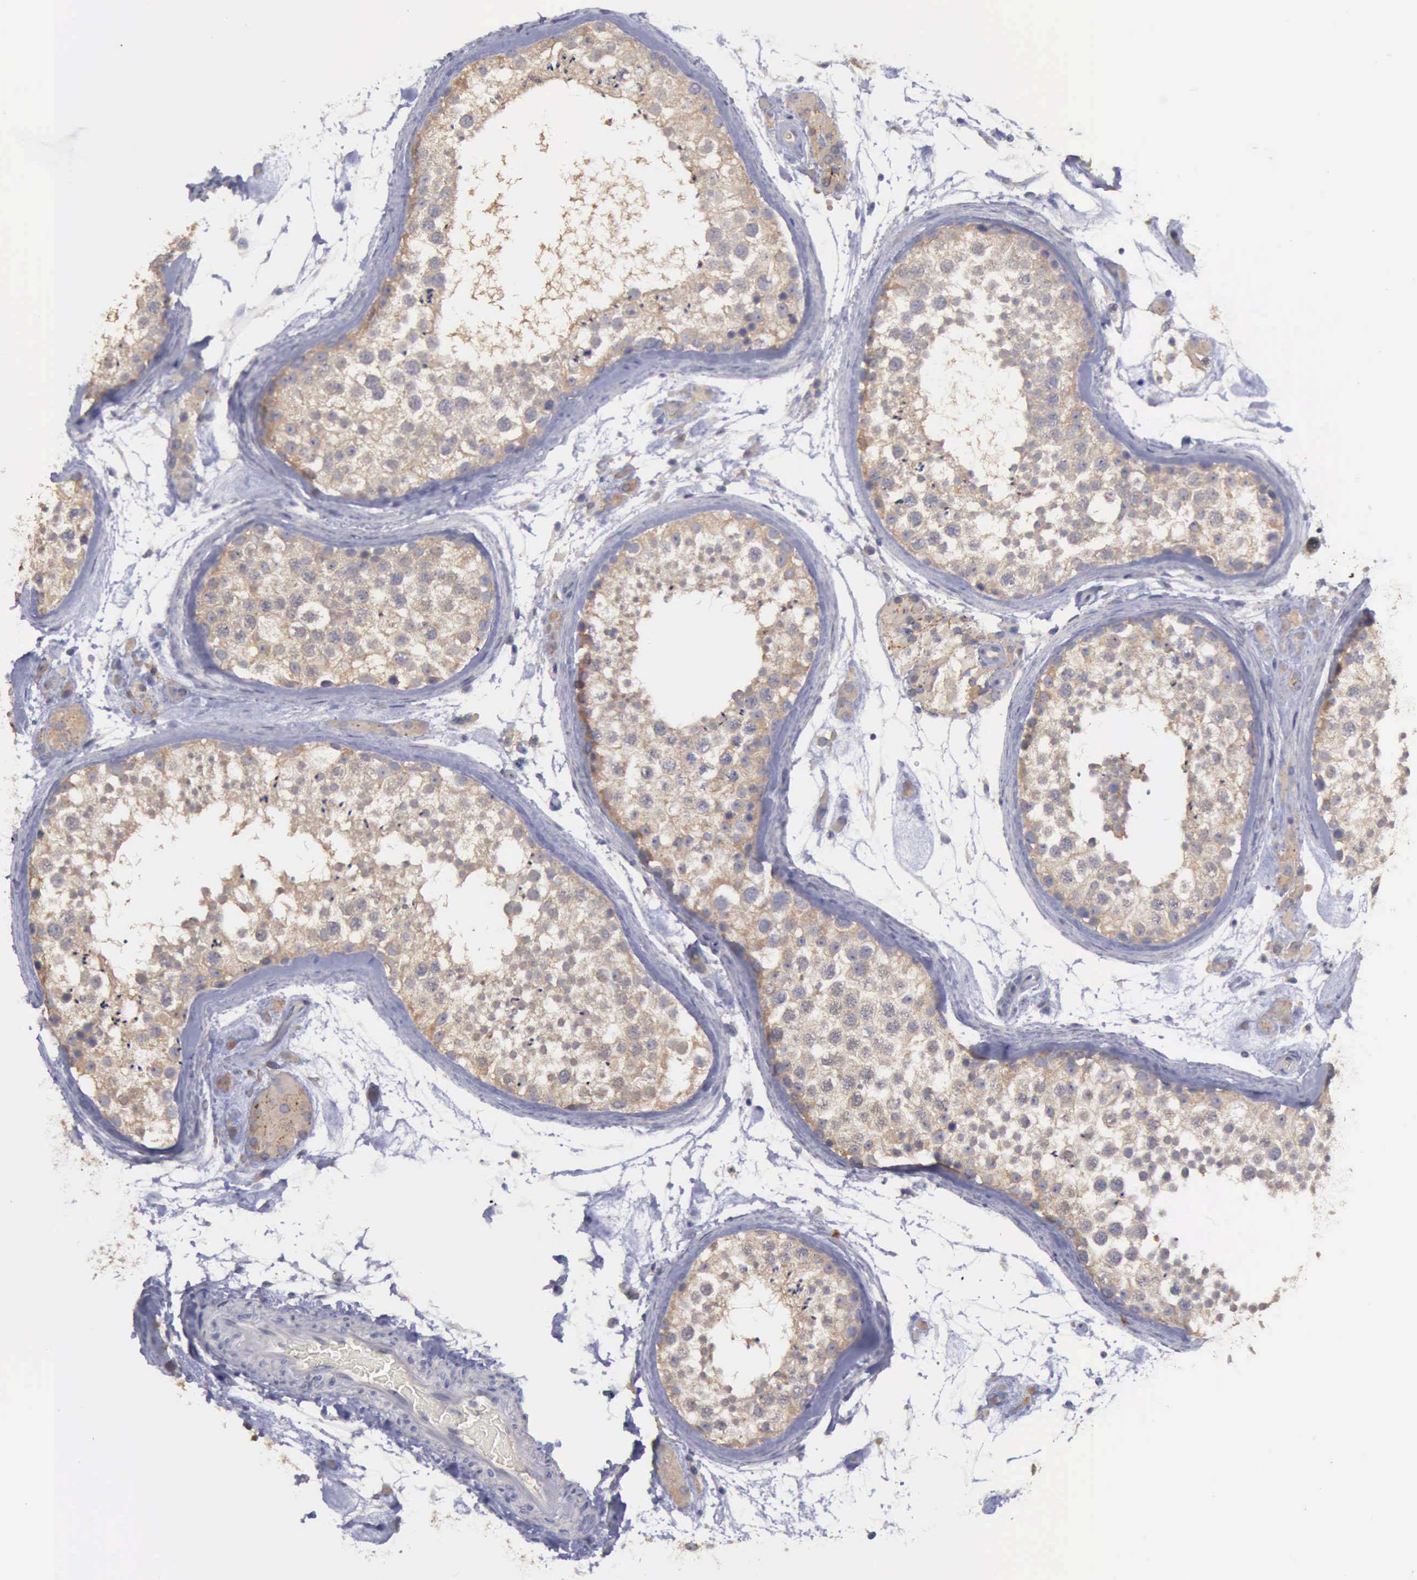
{"staining": {"intensity": "weak", "quantity": ">75%", "location": "cytoplasmic/membranous"}, "tissue": "testis", "cell_type": "Cells in seminiferous ducts", "image_type": "normal", "snomed": [{"axis": "morphology", "description": "Normal tissue, NOS"}, {"axis": "topography", "description": "Testis"}], "caption": "Brown immunohistochemical staining in unremarkable testis reveals weak cytoplasmic/membranous staining in approximately >75% of cells in seminiferous ducts.", "gene": "PHKA1", "patient": {"sex": "male", "age": 46}}